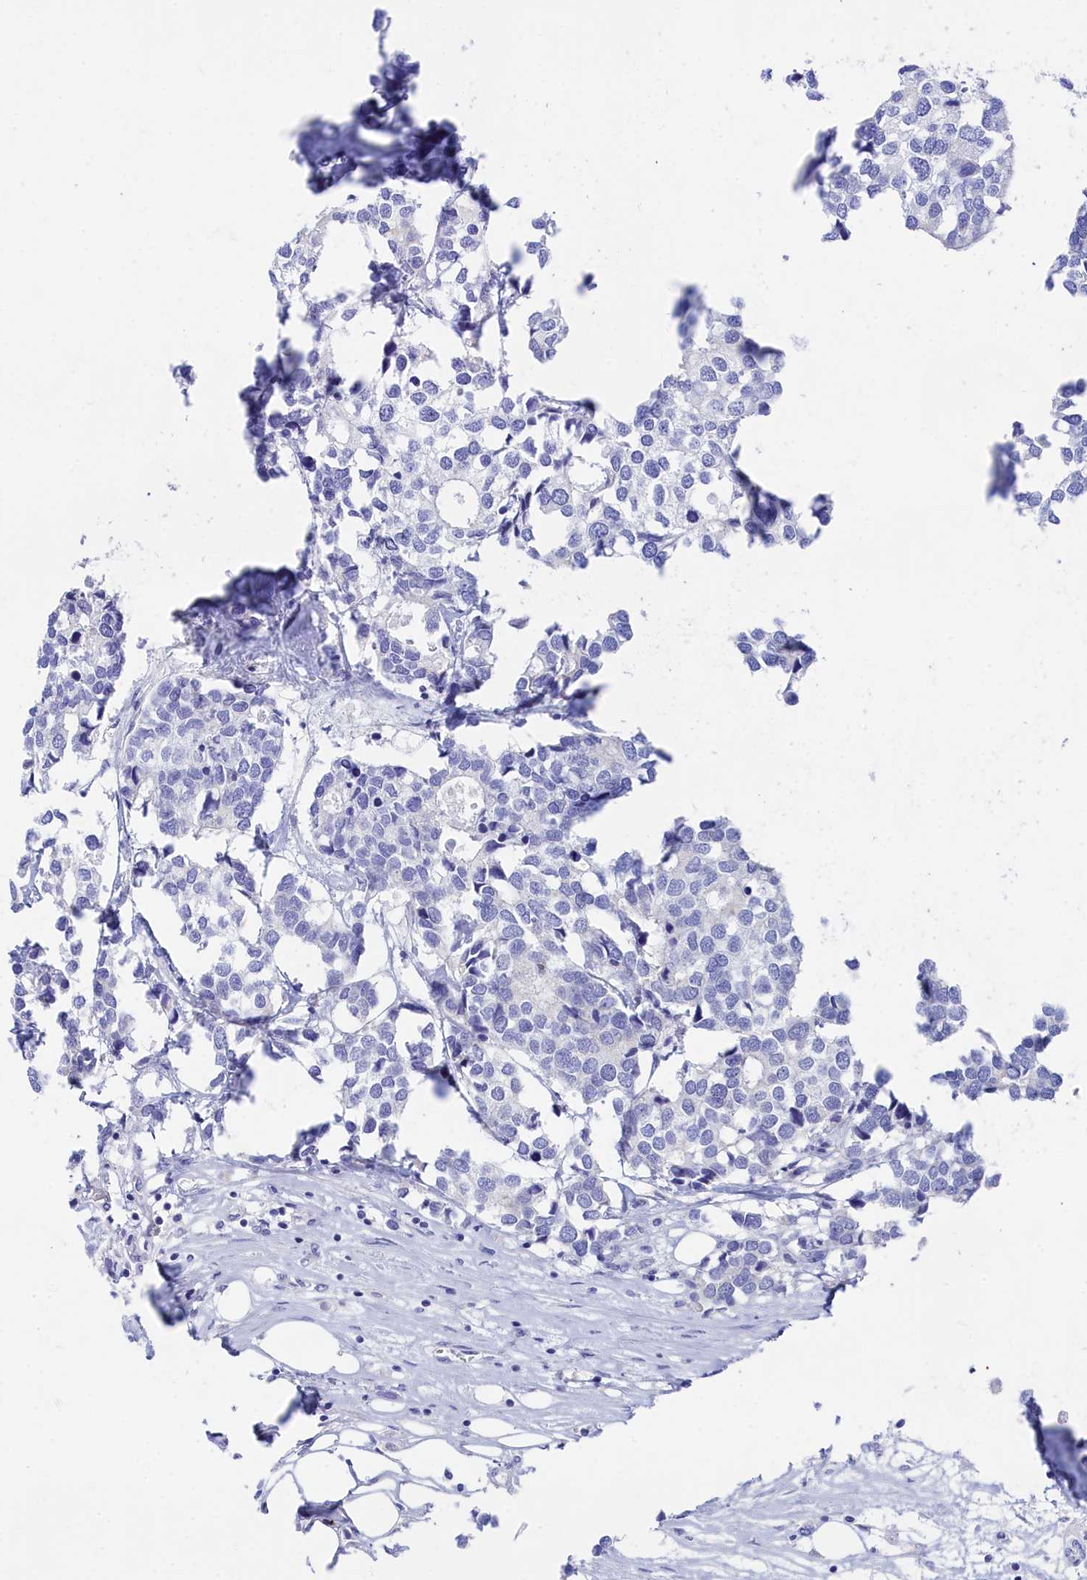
{"staining": {"intensity": "negative", "quantity": "none", "location": "none"}, "tissue": "breast cancer", "cell_type": "Tumor cells", "image_type": "cancer", "snomed": [{"axis": "morphology", "description": "Duct carcinoma"}, {"axis": "topography", "description": "Breast"}], "caption": "Tumor cells are negative for protein expression in human breast cancer.", "gene": "TRIM10", "patient": {"sex": "female", "age": 83}}